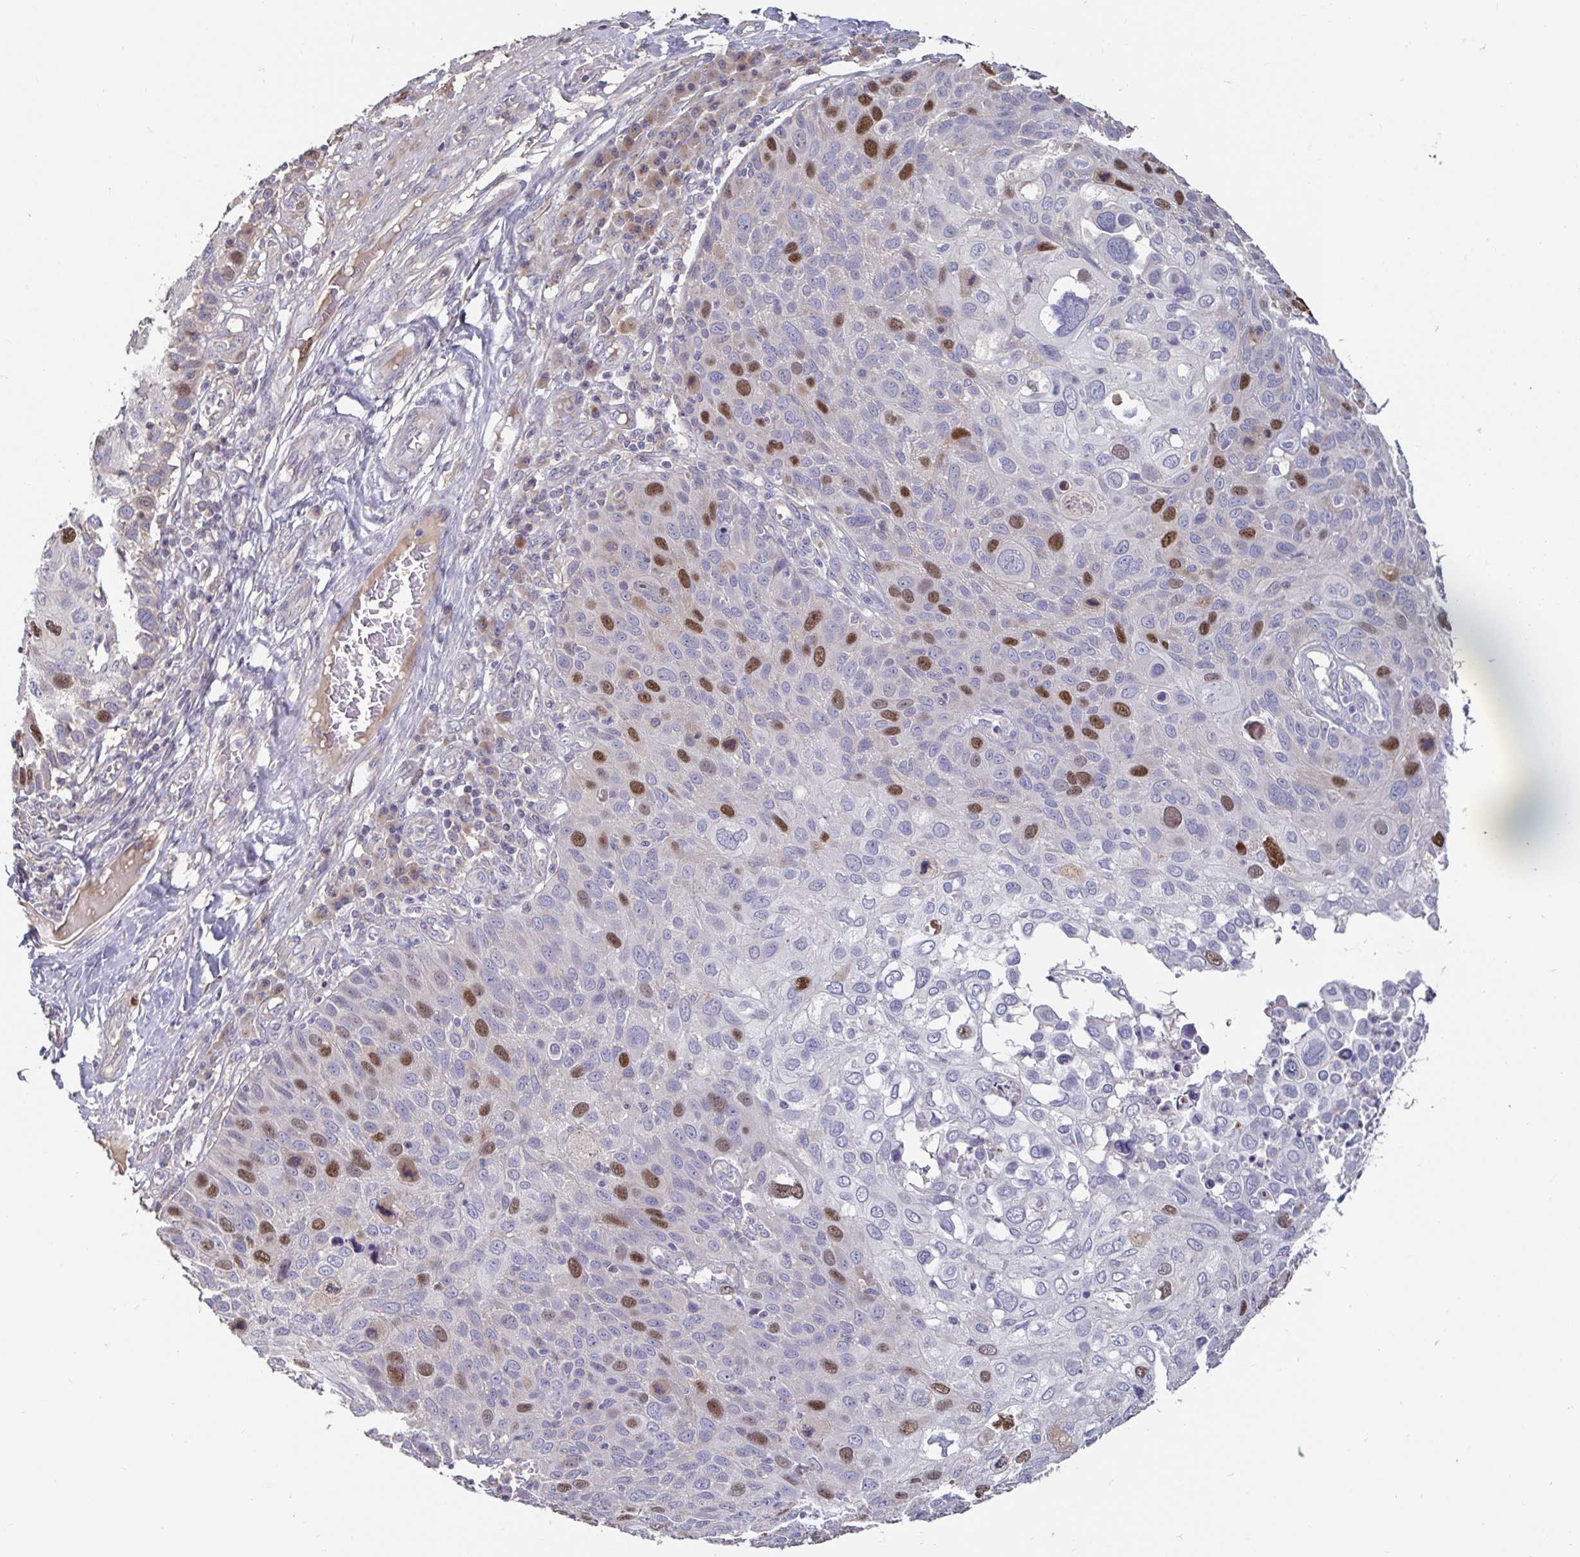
{"staining": {"intensity": "moderate", "quantity": "25%-75%", "location": "nuclear"}, "tissue": "skin cancer", "cell_type": "Tumor cells", "image_type": "cancer", "snomed": [{"axis": "morphology", "description": "Squamous cell carcinoma, NOS"}, {"axis": "topography", "description": "Skin"}], "caption": "This micrograph reveals skin cancer (squamous cell carcinoma) stained with immunohistochemistry to label a protein in brown. The nuclear of tumor cells show moderate positivity for the protein. Nuclei are counter-stained blue.", "gene": "ANLN", "patient": {"sex": "male", "age": 87}}